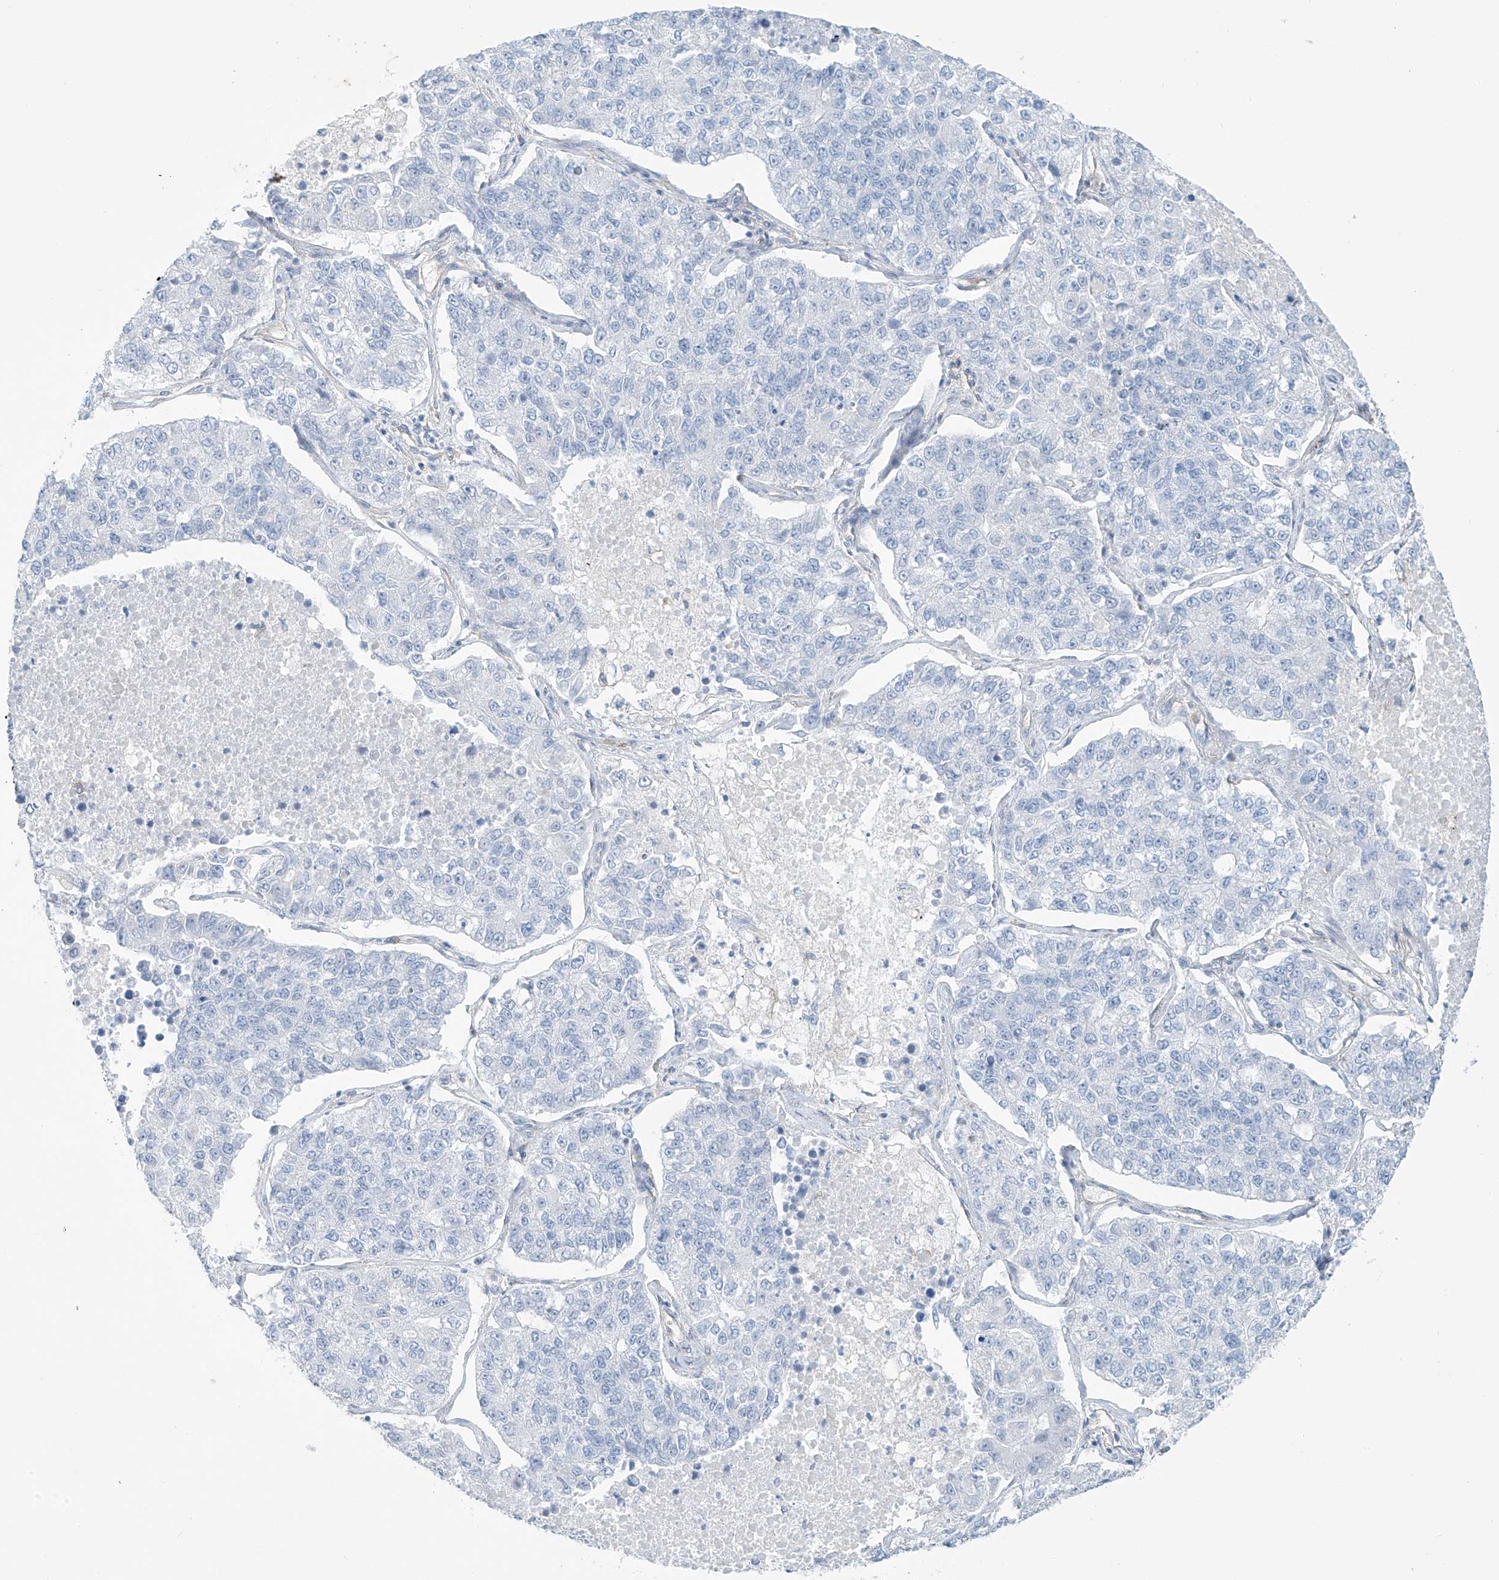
{"staining": {"intensity": "negative", "quantity": "none", "location": "none"}, "tissue": "lung cancer", "cell_type": "Tumor cells", "image_type": "cancer", "snomed": [{"axis": "morphology", "description": "Adenocarcinoma, NOS"}, {"axis": "topography", "description": "Lung"}], "caption": "DAB (3,3'-diaminobenzidine) immunohistochemical staining of human adenocarcinoma (lung) shows no significant expression in tumor cells.", "gene": "ZNF846", "patient": {"sex": "male", "age": 49}}